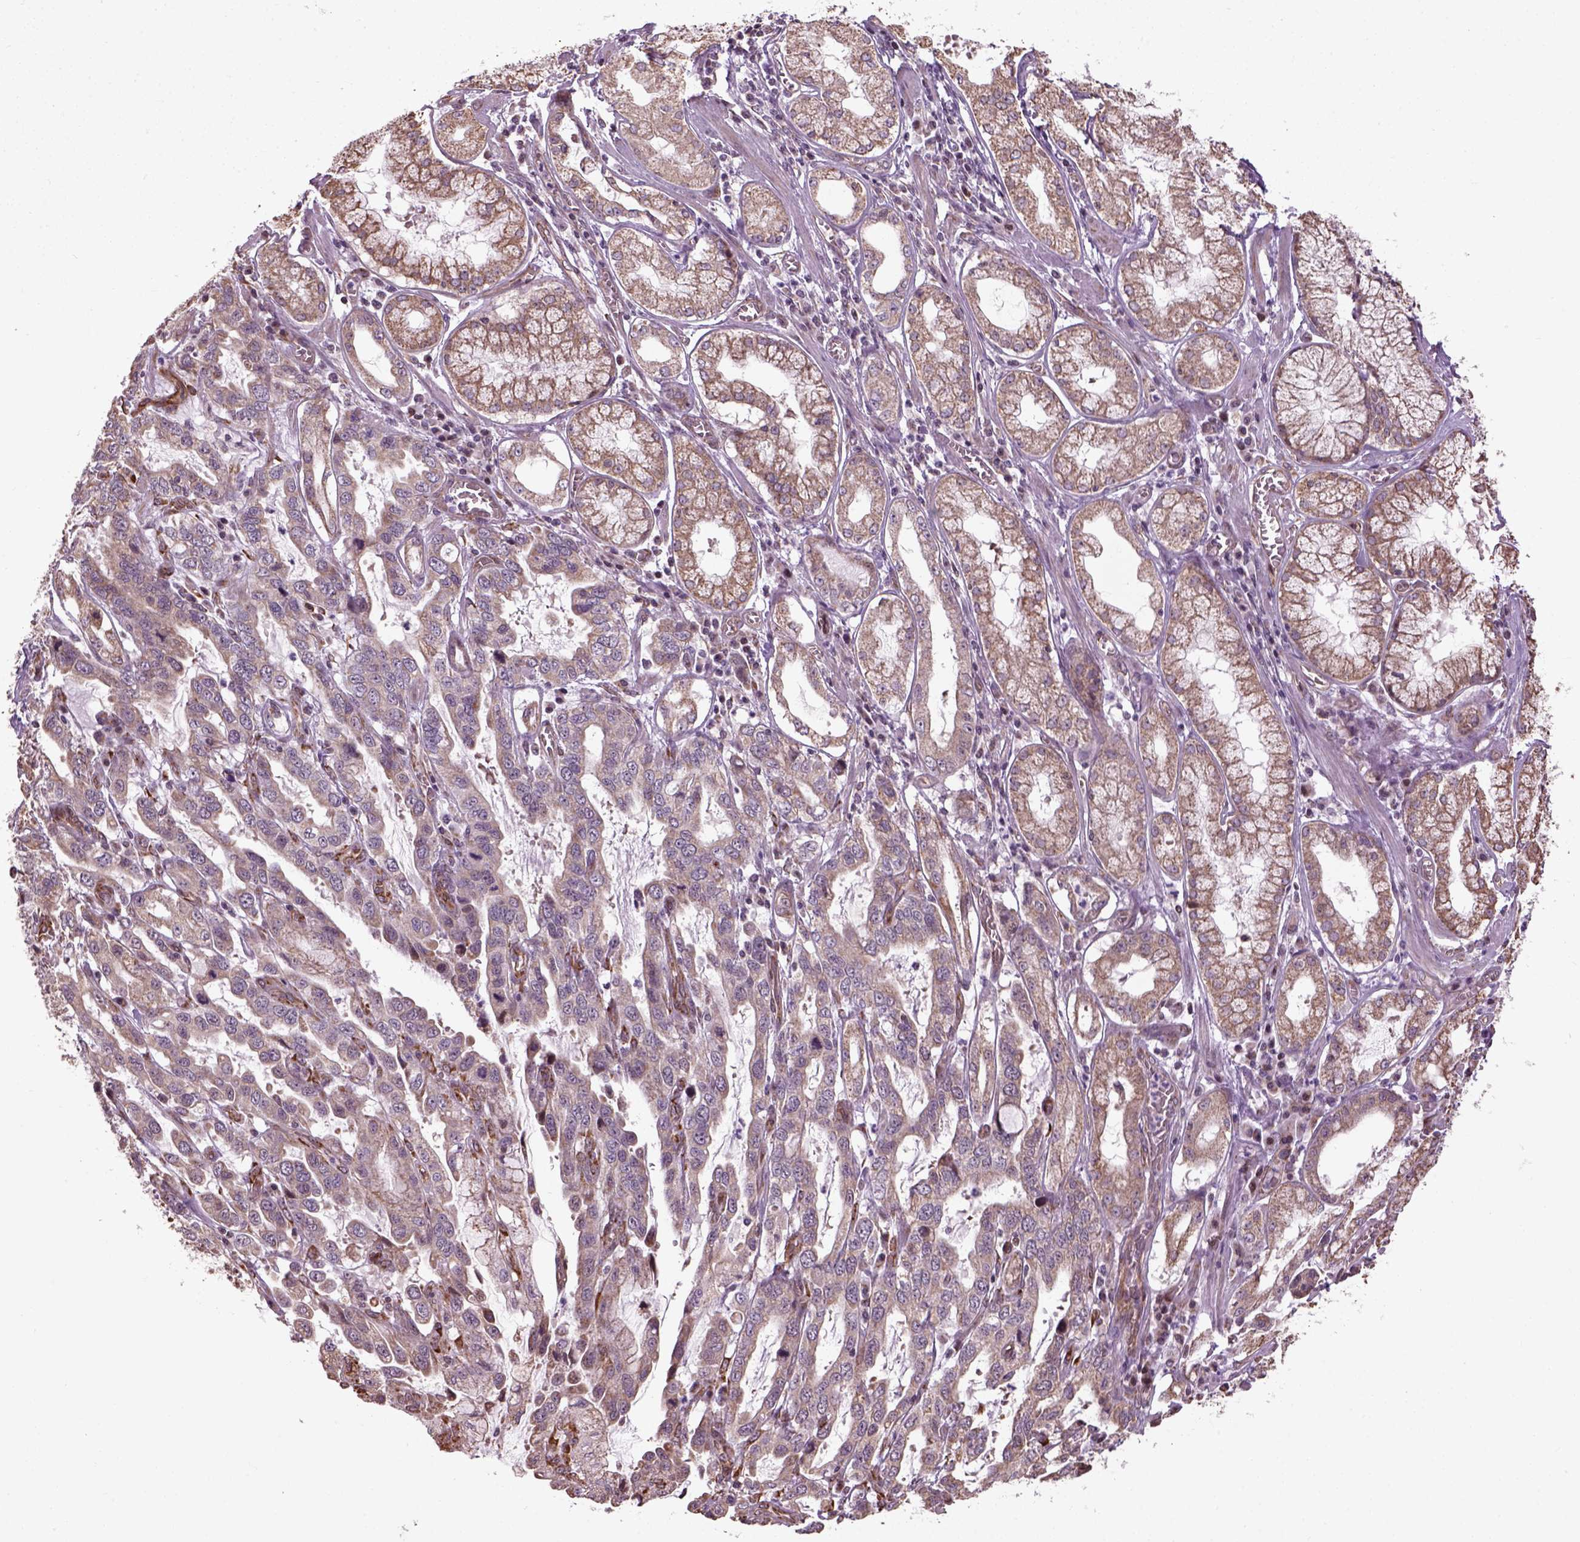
{"staining": {"intensity": "weak", "quantity": ">75%", "location": "cytoplasmic/membranous"}, "tissue": "stomach cancer", "cell_type": "Tumor cells", "image_type": "cancer", "snomed": [{"axis": "morphology", "description": "Adenocarcinoma, NOS"}, {"axis": "topography", "description": "Stomach, lower"}], "caption": "Weak cytoplasmic/membranous protein staining is appreciated in approximately >75% of tumor cells in stomach cancer. Nuclei are stained in blue.", "gene": "XK", "patient": {"sex": "female", "age": 76}}